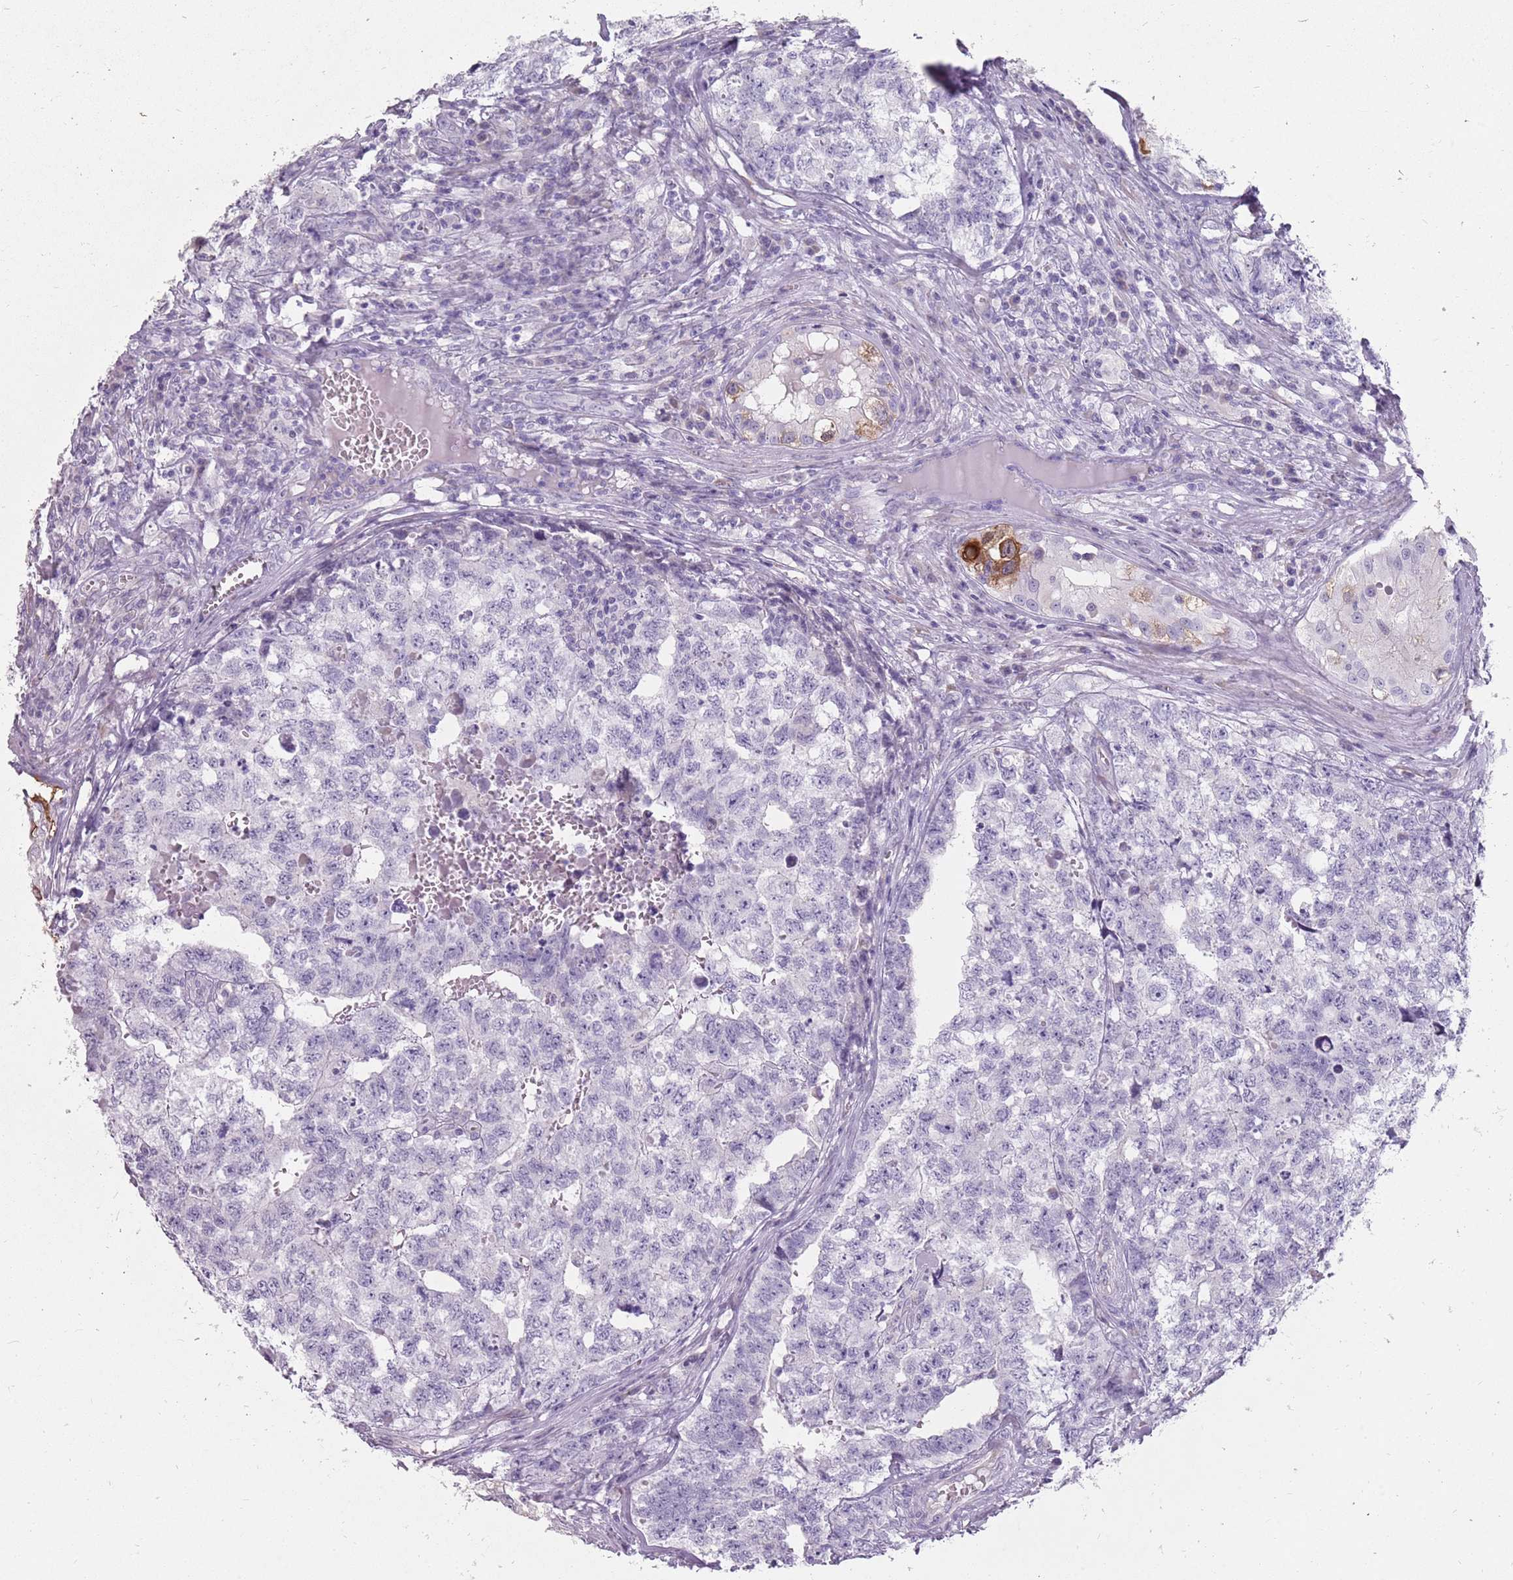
{"staining": {"intensity": "negative", "quantity": "none", "location": "none"}, "tissue": "testis cancer", "cell_type": "Tumor cells", "image_type": "cancer", "snomed": [{"axis": "morphology", "description": "Carcinoma, Embryonal, NOS"}, {"axis": "topography", "description": "Testis"}], "caption": "Tumor cells are negative for brown protein staining in embryonal carcinoma (testis).", "gene": "DDX4", "patient": {"sex": "male", "age": 31}}